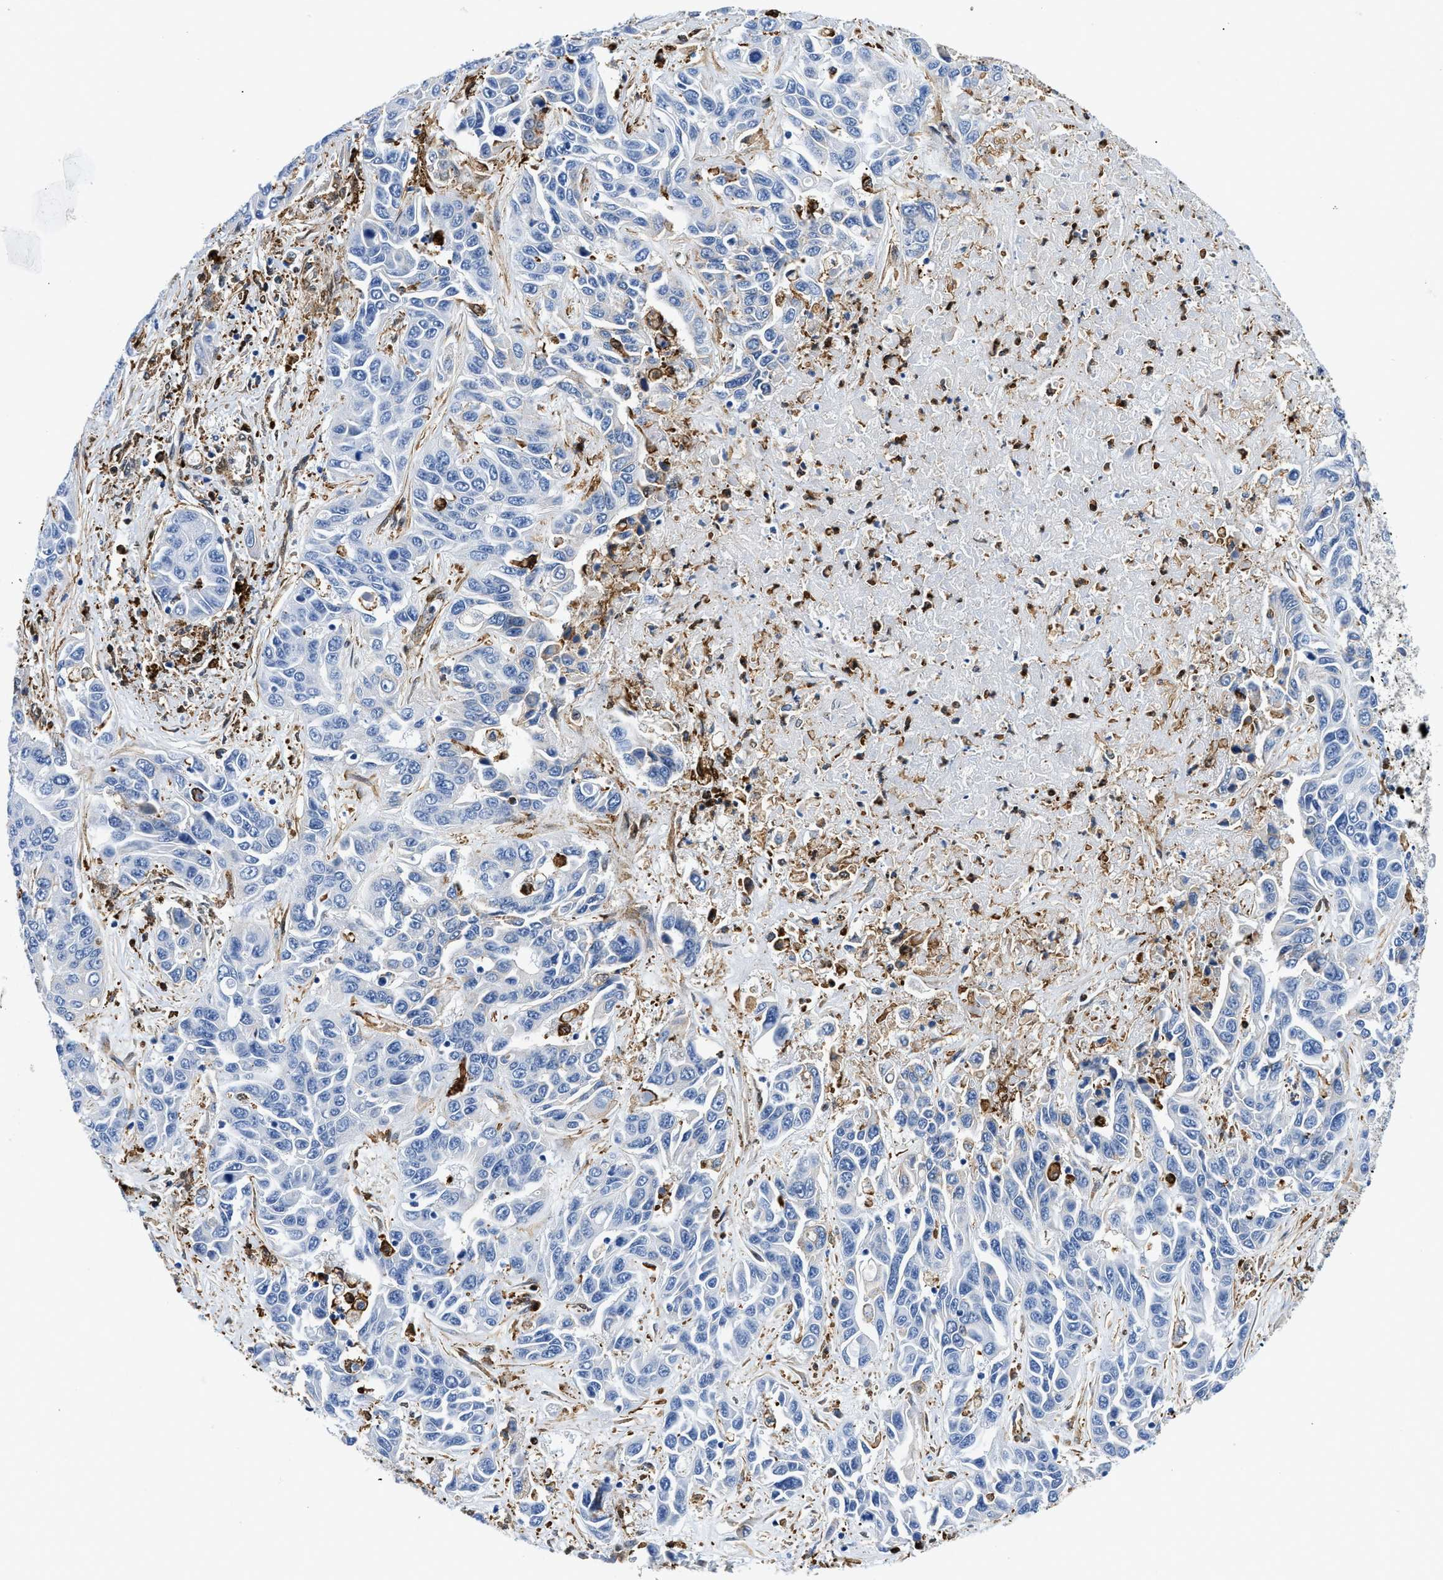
{"staining": {"intensity": "negative", "quantity": "none", "location": "none"}, "tissue": "liver cancer", "cell_type": "Tumor cells", "image_type": "cancer", "snomed": [{"axis": "morphology", "description": "Cholangiocarcinoma"}, {"axis": "topography", "description": "Liver"}], "caption": "Immunohistochemical staining of human liver cholangiocarcinoma displays no significant expression in tumor cells.", "gene": "GSN", "patient": {"sex": "female", "age": 52}}